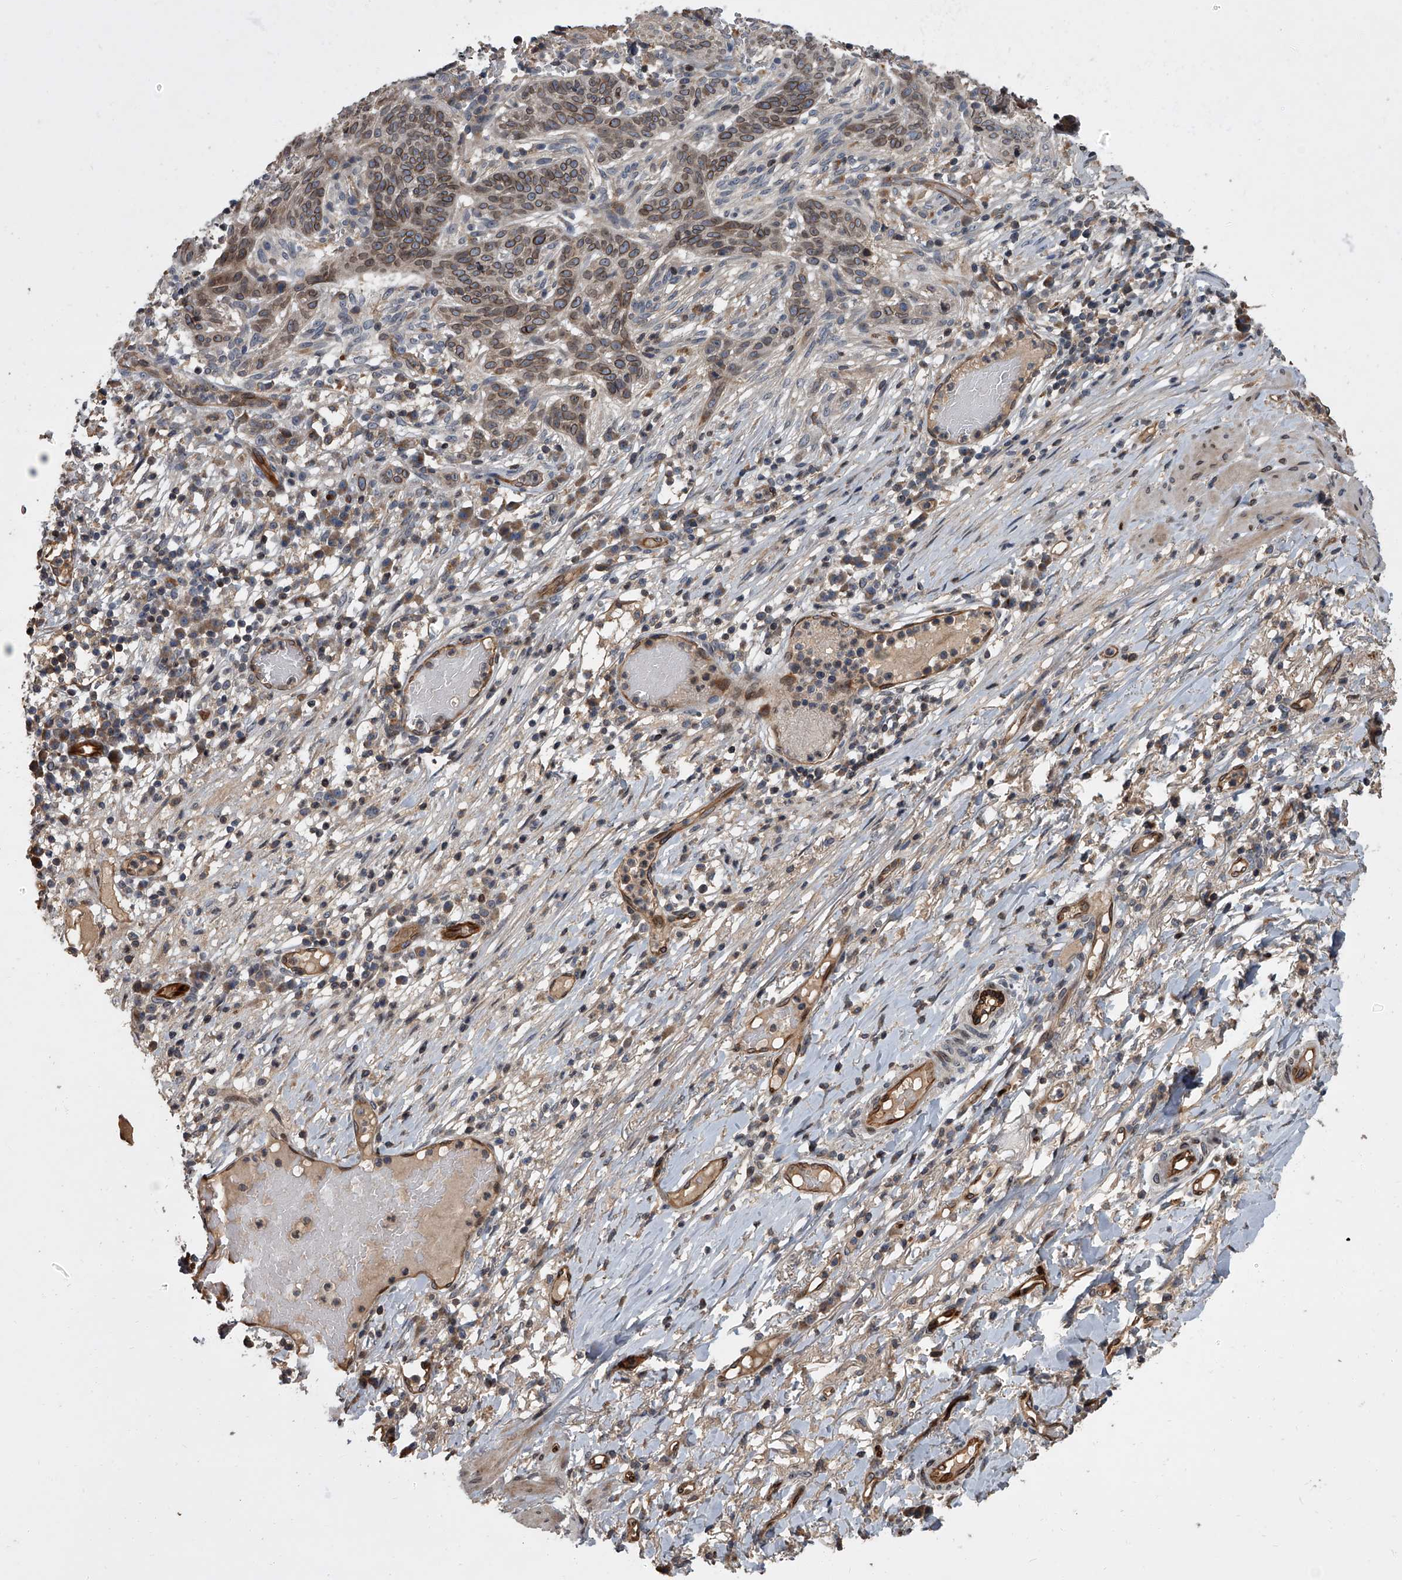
{"staining": {"intensity": "moderate", "quantity": ">75%", "location": "cytoplasmic/membranous,nuclear"}, "tissue": "skin cancer", "cell_type": "Tumor cells", "image_type": "cancer", "snomed": [{"axis": "morphology", "description": "Normal tissue, NOS"}, {"axis": "morphology", "description": "Basal cell carcinoma"}, {"axis": "topography", "description": "Skin"}], "caption": "Protein expression analysis of human skin cancer reveals moderate cytoplasmic/membranous and nuclear expression in about >75% of tumor cells. The protein of interest is shown in brown color, while the nuclei are stained blue.", "gene": "LRRC8C", "patient": {"sex": "male", "age": 64}}